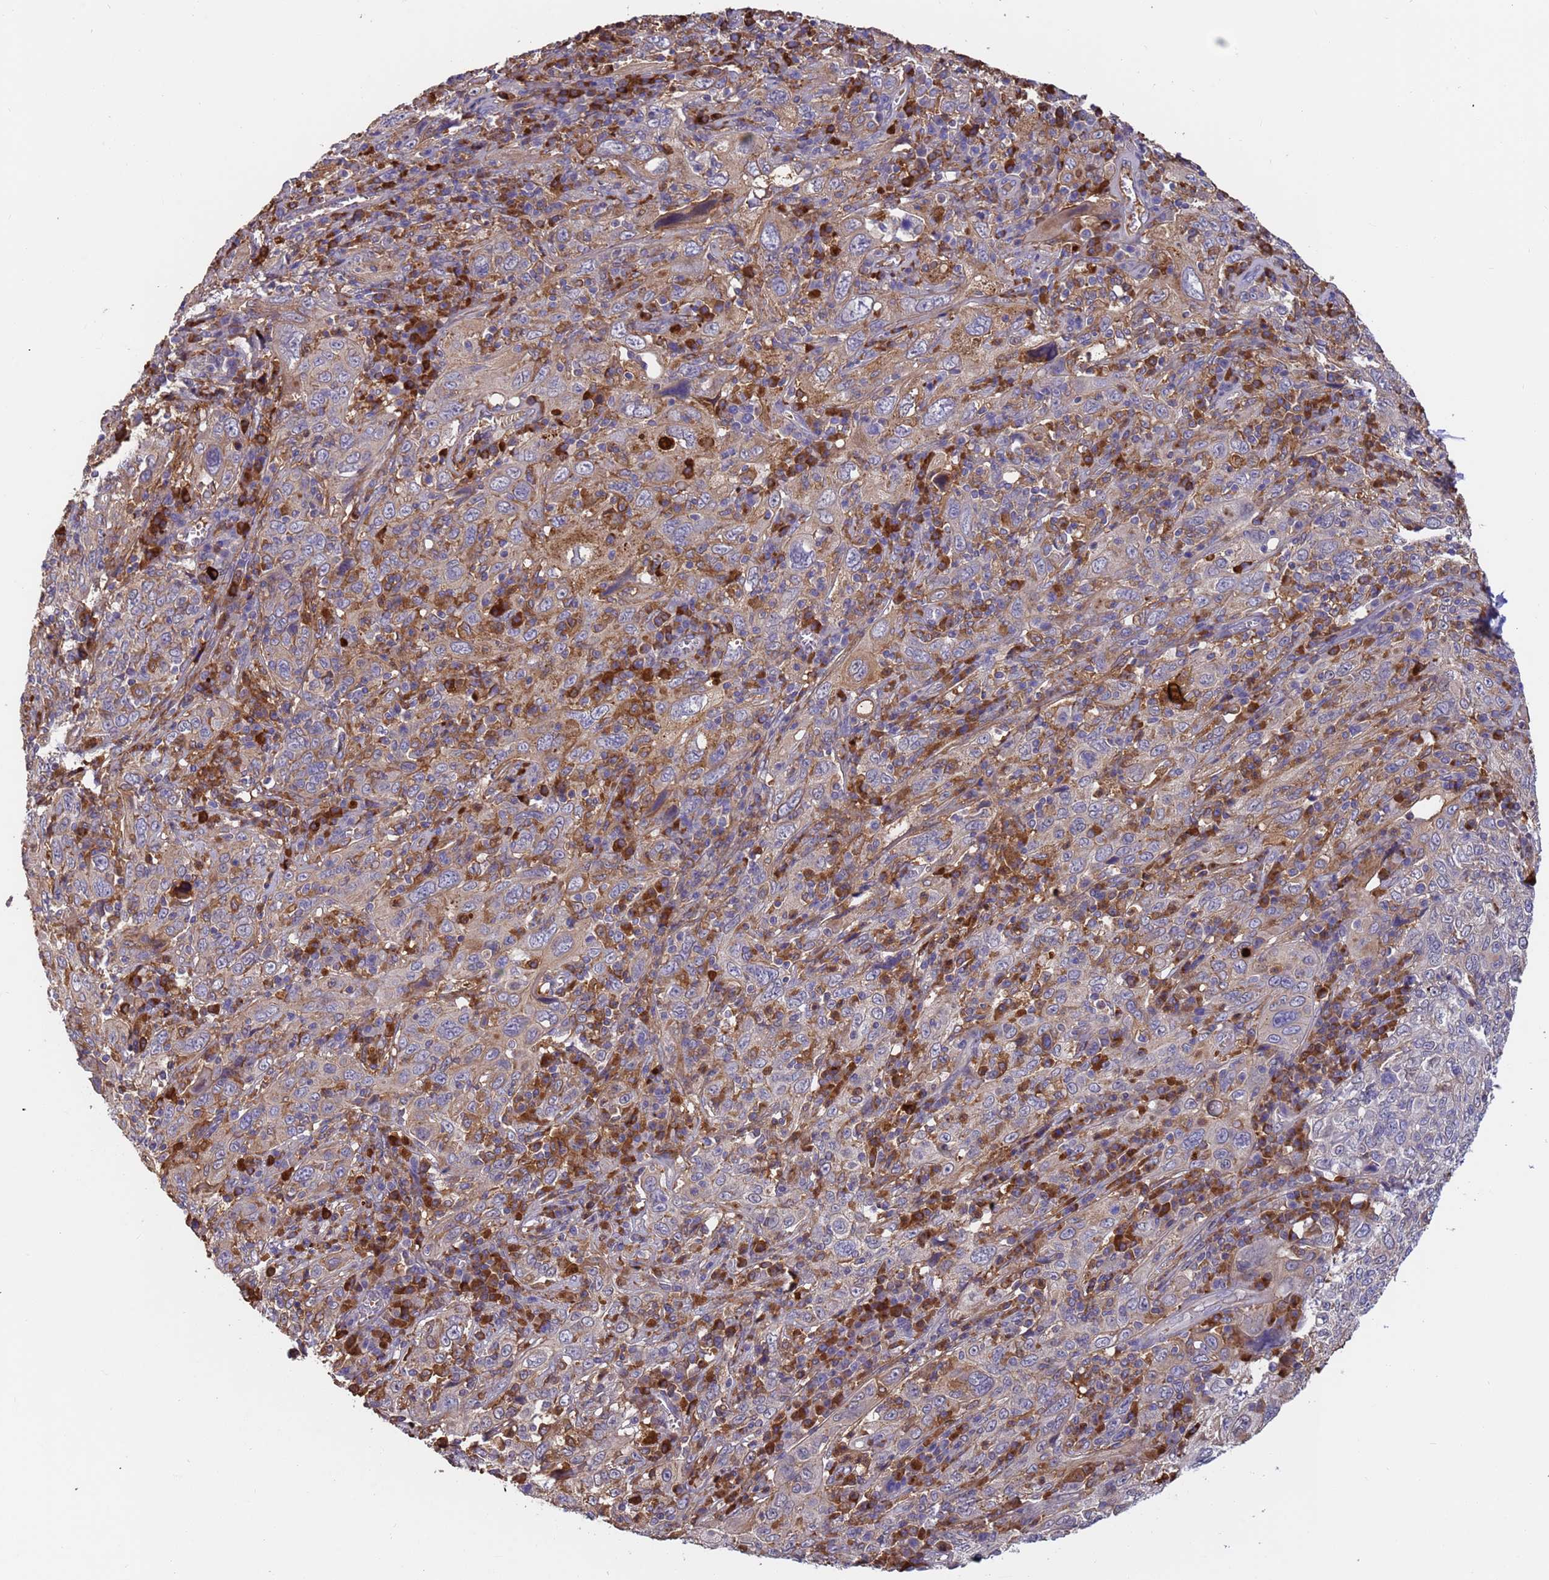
{"staining": {"intensity": "weak", "quantity": ">75%", "location": "cytoplasmic/membranous"}, "tissue": "cervical cancer", "cell_type": "Tumor cells", "image_type": "cancer", "snomed": [{"axis": "morphology", "description": "Squamous cell carcinoma, NOS"}, {"axis": "topography", "description": "Cervix"}], "caption": "Approximately >75% of tumor cells in cervical cancer (squamous cell carcinoma) demonstrate weak cytoplasmic/membranous protein expression as visualized by brown immunohistochemical staining.", "gene": "AMPD3", "patient": {"sex": "female", "age": 46}}